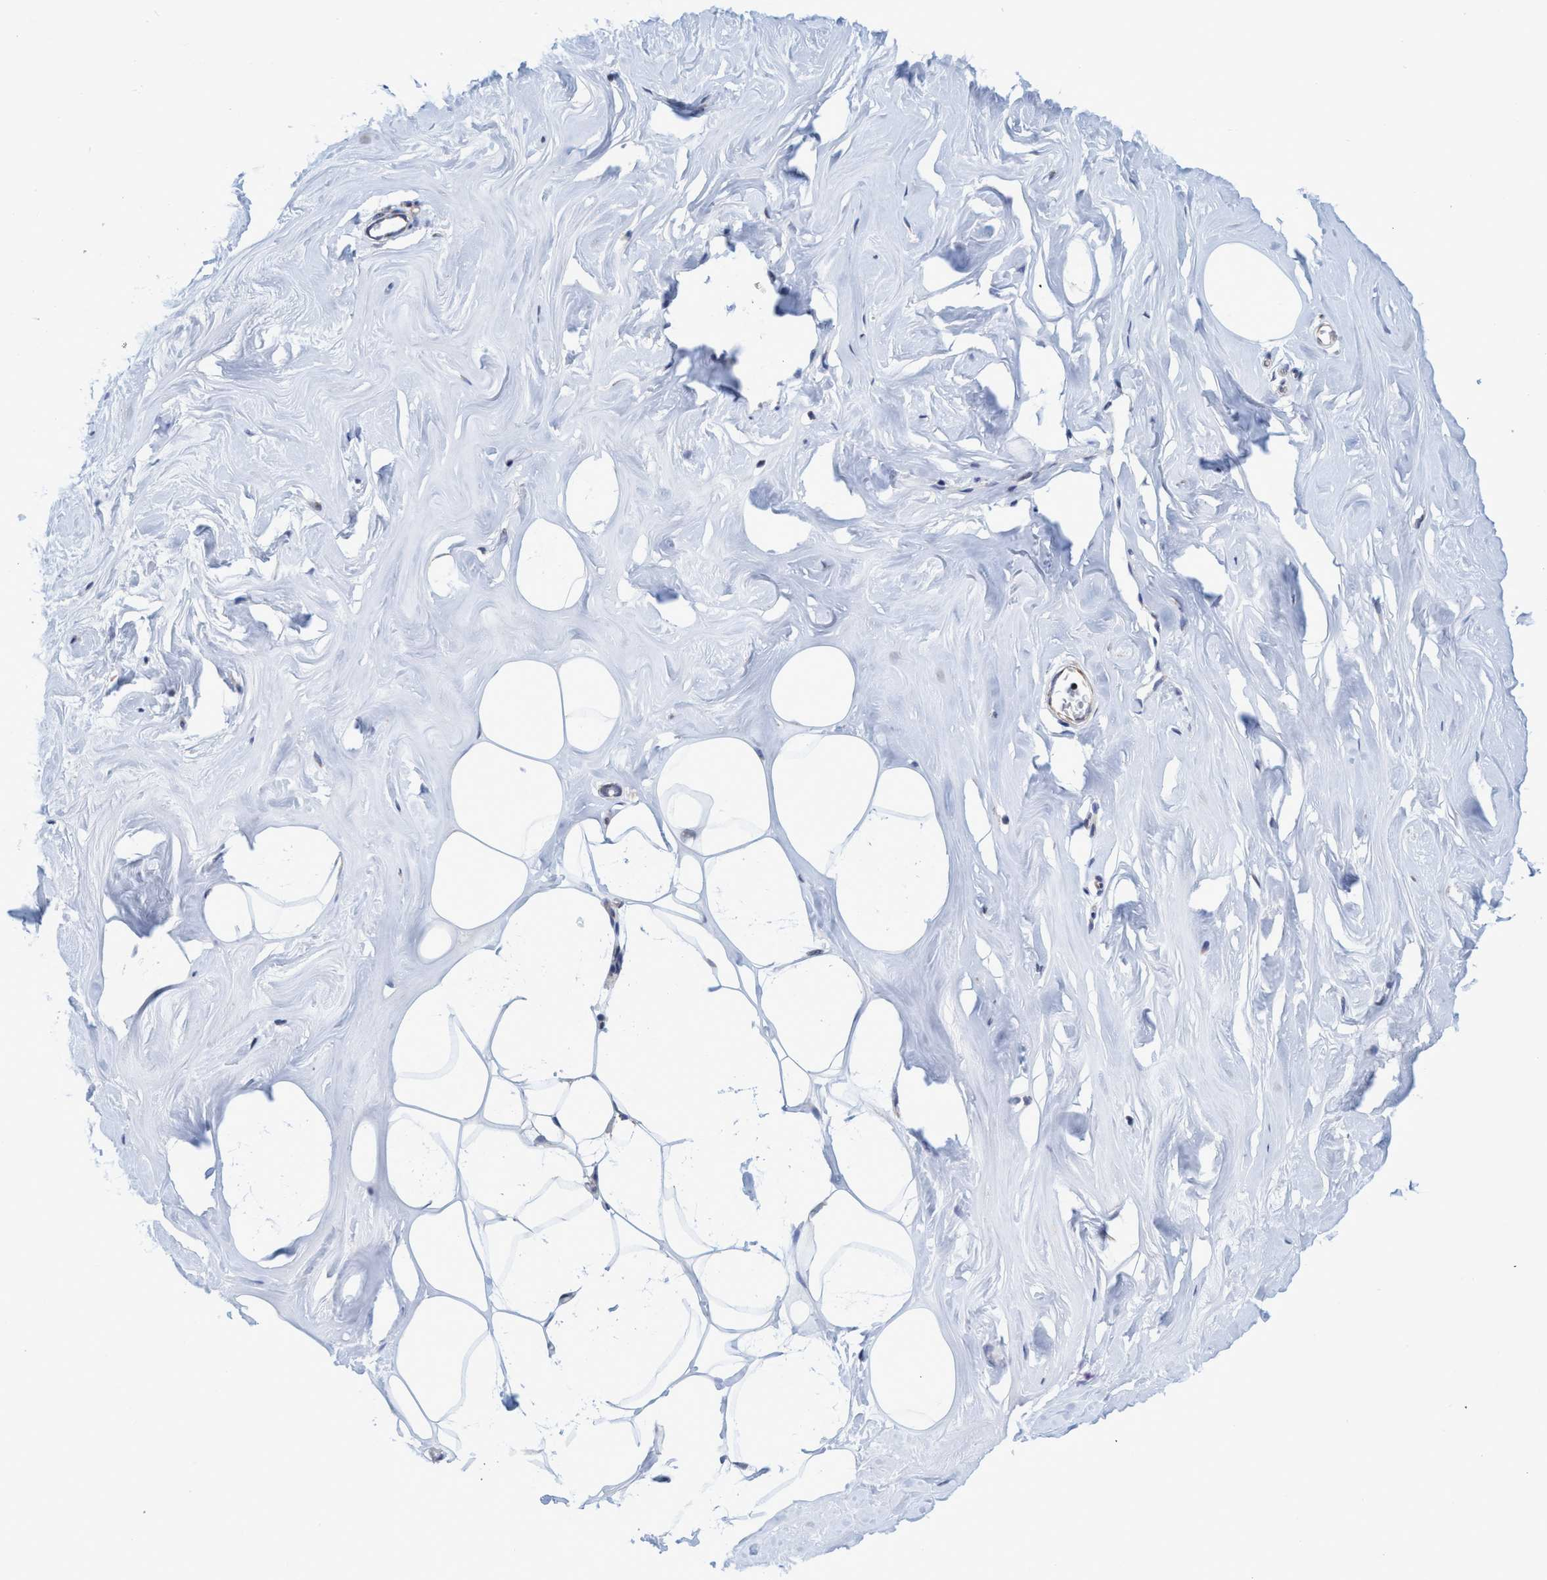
{"staining": {"intensity": "negative", "quantity": "none", "location": "none"}, "tissue": "adipose tissue", "cell_type": "Adipocytes", "image_type": "normal", "snomed": [{"axis": "morphology", "description": "Normal tissue, NOS"}, {"axis": "morphology", "description": "Fibrosis, NOS"}, {"axis": "topography", "description": "Breast"}, {"axis": "topography", "description": "Adipose tissue"}], "caption": "Immunohistochemistry (IHC) image of unremarkable human adipose tissue stained for a protein (brown), which displays no expression in adipocytes. (Immunohistochemistry, brightfield microscopy, high magnification).", "gene": "POLR1F", "patient": {"sex": "female", "age": 39}}